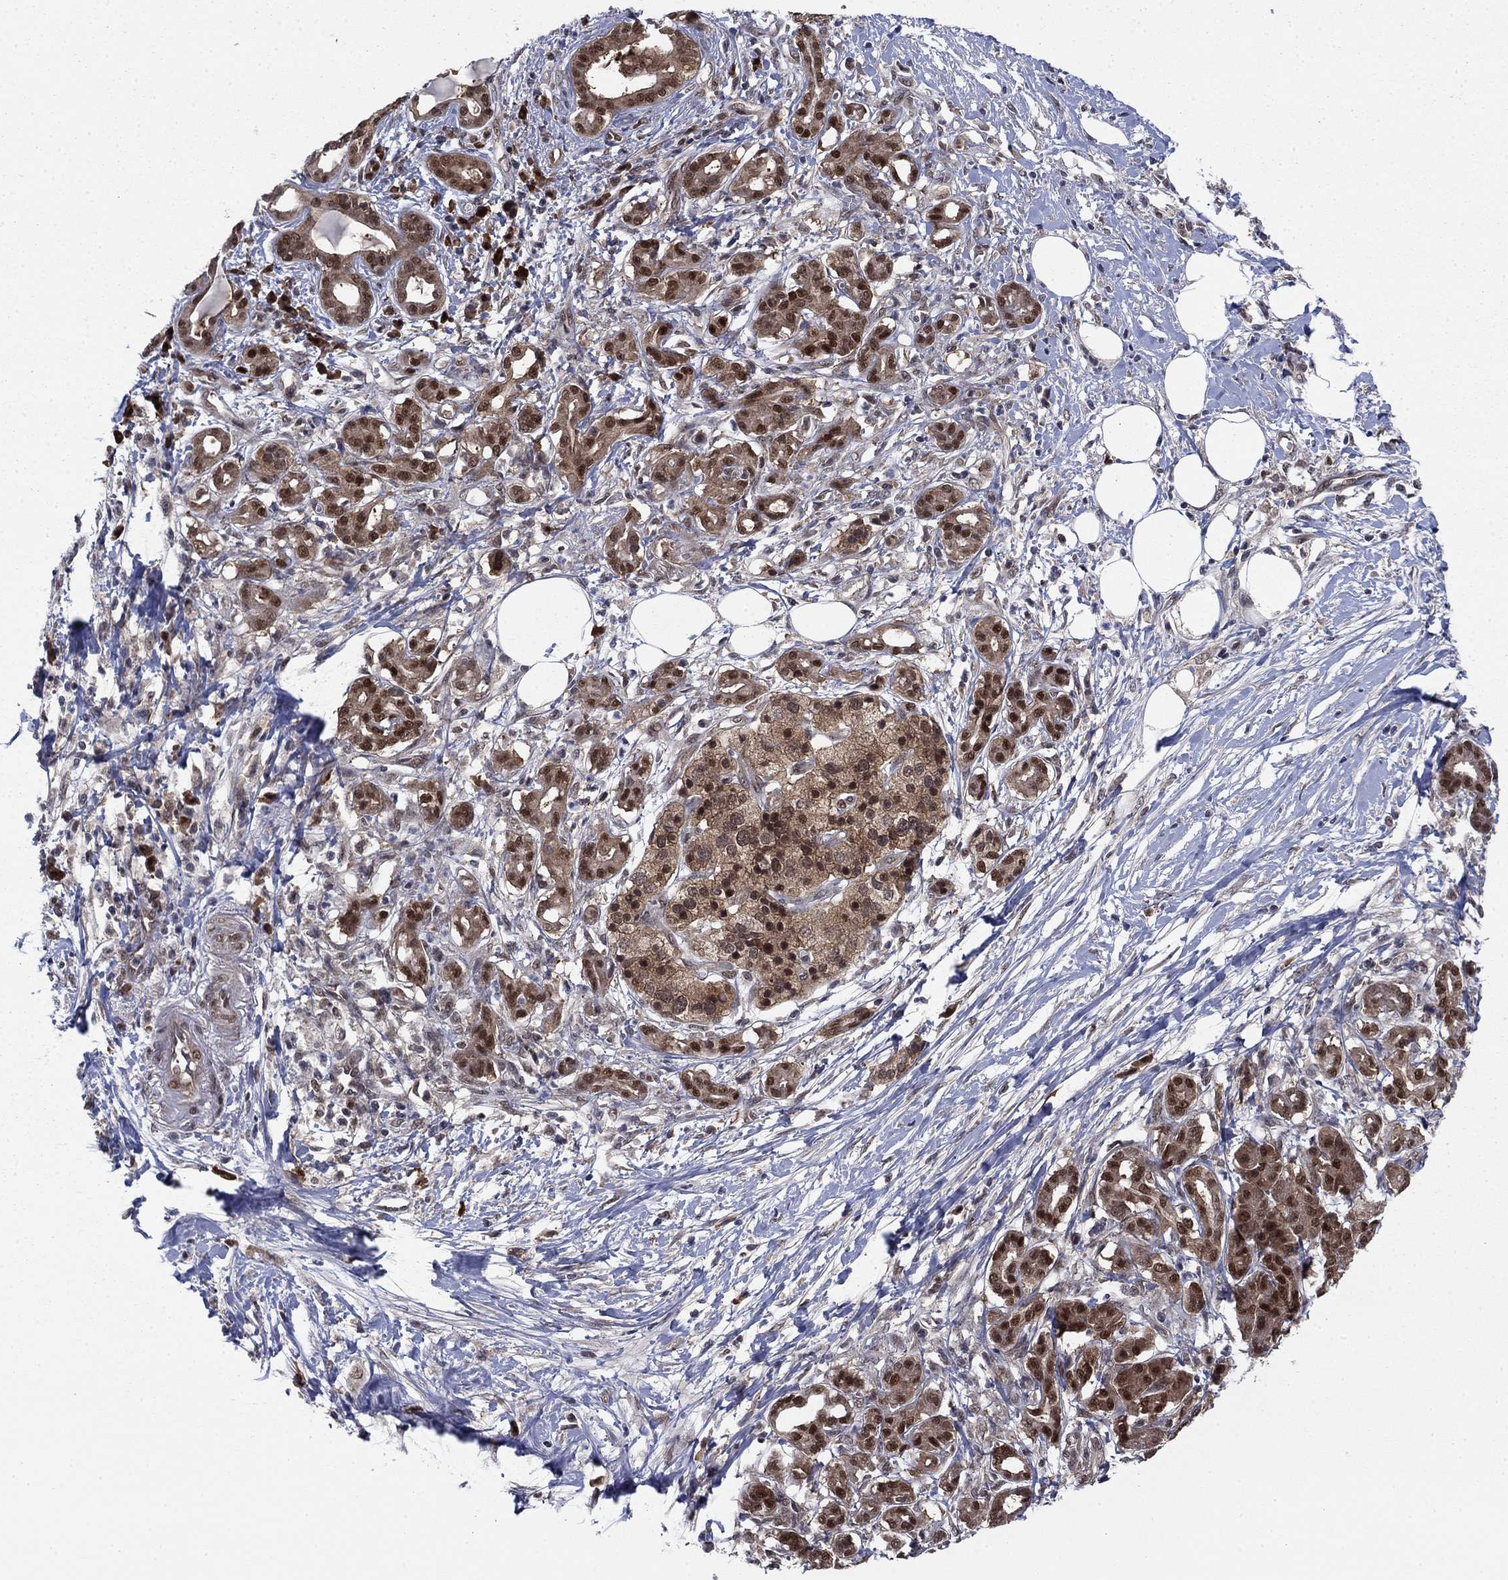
{"staining": {"intensity": "strong", "quantity": ">75%", "location": "cytoplasmic/membranous,nuclear"}, "tissue": "pancreatic cancer", "cell_type": "Tumor cells", "image_type": "cancer", "snomed": [{"axis": "morphology", "description": "Adenocarcinoma, NOS"}, {"axis": "topography", "description": "Pancreas"}], "caption": "Immunohistochemistry image of adenocarcinoma (pancreatic) stained for a protein (brown), which shows high levels of strong cytoplasmic/membranous and nuclear staining in about >75% of tumor cells.", "gene": "FKBP4", "patient": {"sex": "male", "age": 72}}